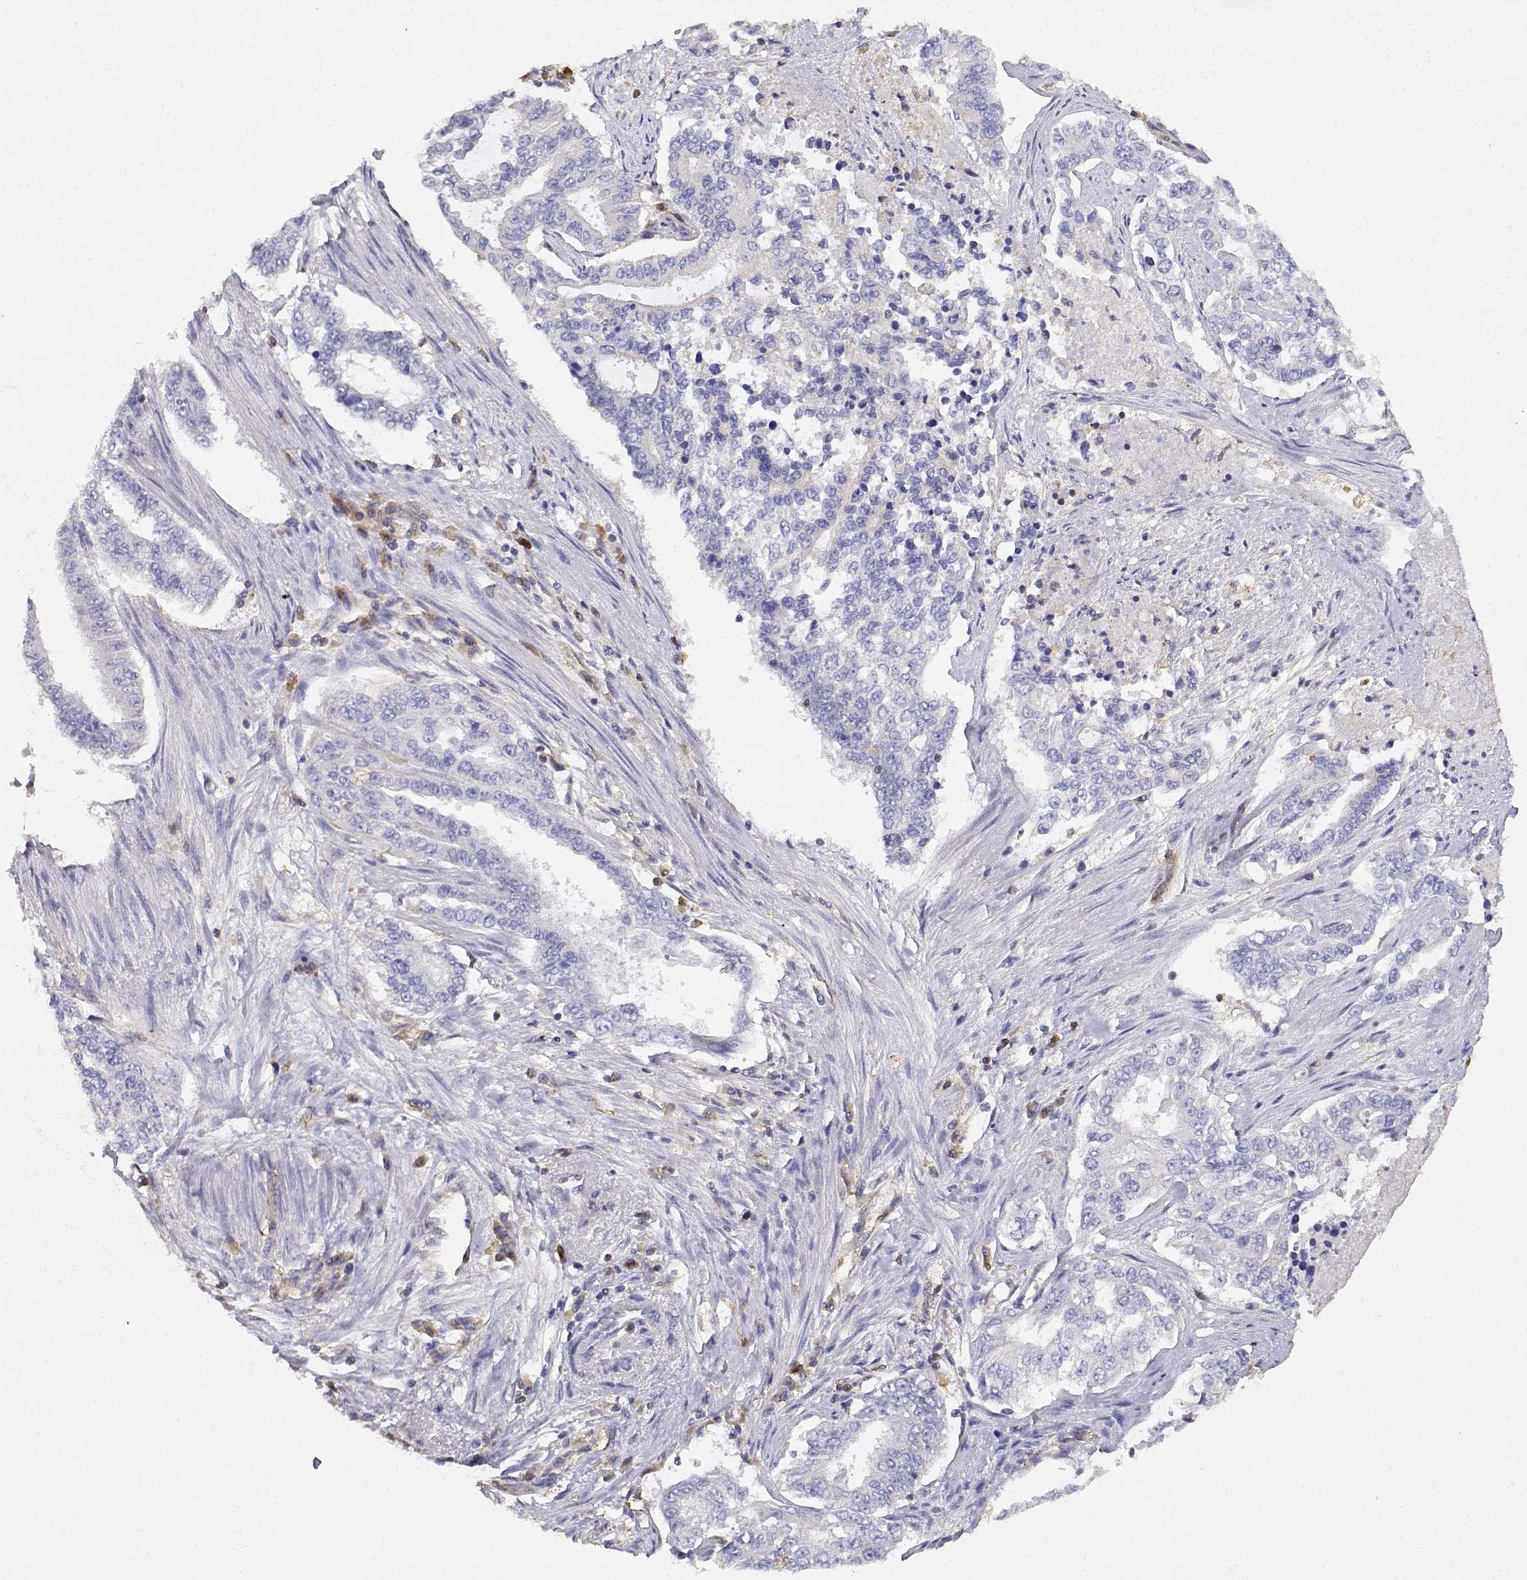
{"staining": {"intensity": "negative", "quantity": "none", "location": "none"}, "tissue": "endometrial cancer", "cell_type": "Tumor cells", "image_type": "cancer", "snomed": [{"axis": "morphology", "description": "Adenocarcinoma, NOS"}, {"axis": "topography", "description": "Uterus"}], "caption": "Adenocarcinoma (endometrial) stained for a protein using immunohistochemistry reveals no staining tumor cells.", "gene": "ADA", "patient": {"sex": "female", "age": 59}}